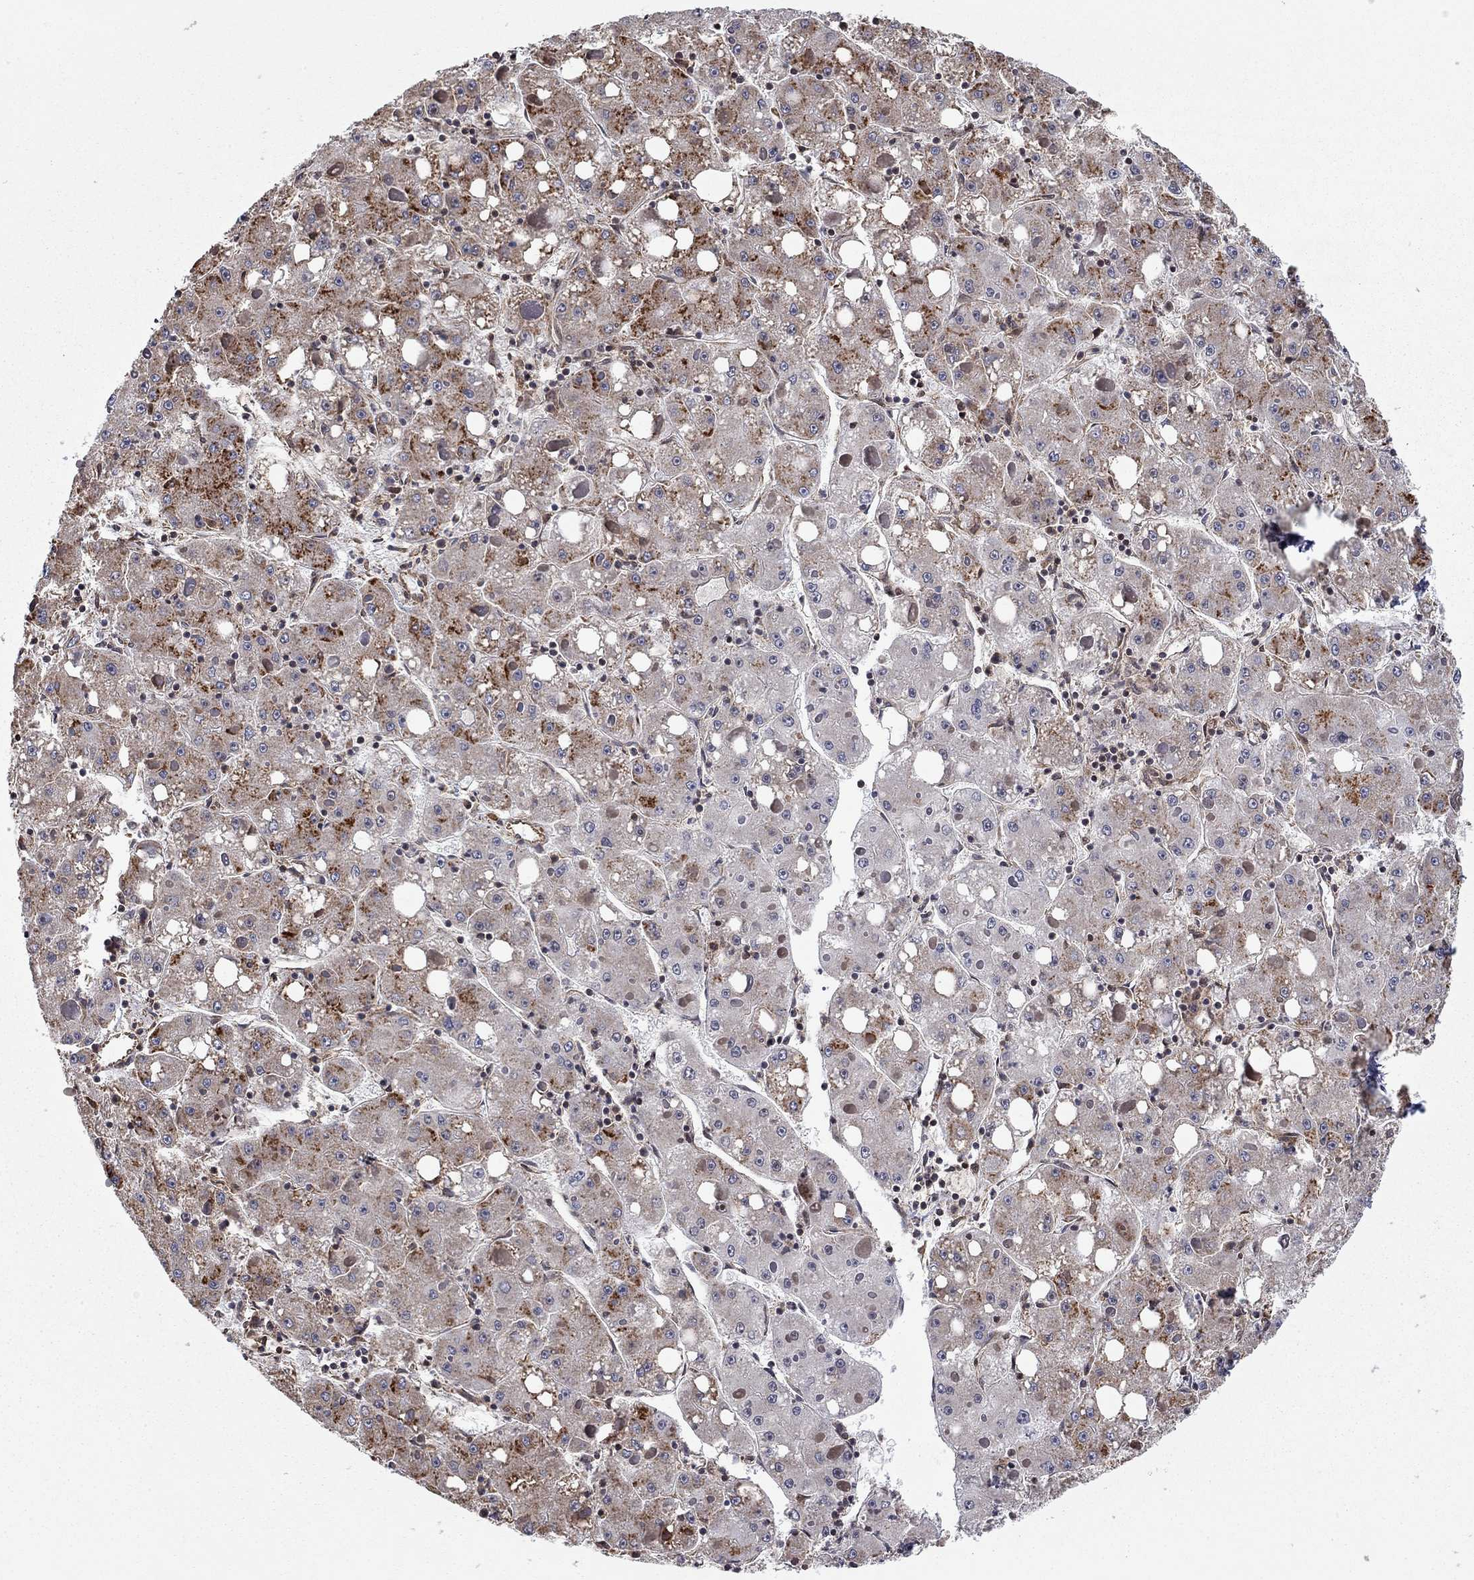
{"staining": {"intensity": "strong", "quantity": "<25%", "location": "cytoplasmic/membranous"}, "tissue": "liver cancer", "cell_type": "Tumor cells", "image_type": "cancer", "snomed": [{"axis": "morphology", "description": "Carcinoma, Hepatocellular, NOS"}, {"axis": "topography", "description": "Liver"}], "caption": "Protein expression analysis of human hepatocellular carcinoma (liver) reveals strong cytoplasmic/membranous staining in about <25% of tumor cells.", "gene": "TDP1", "patient": {"sex": "male", "age": 73}}